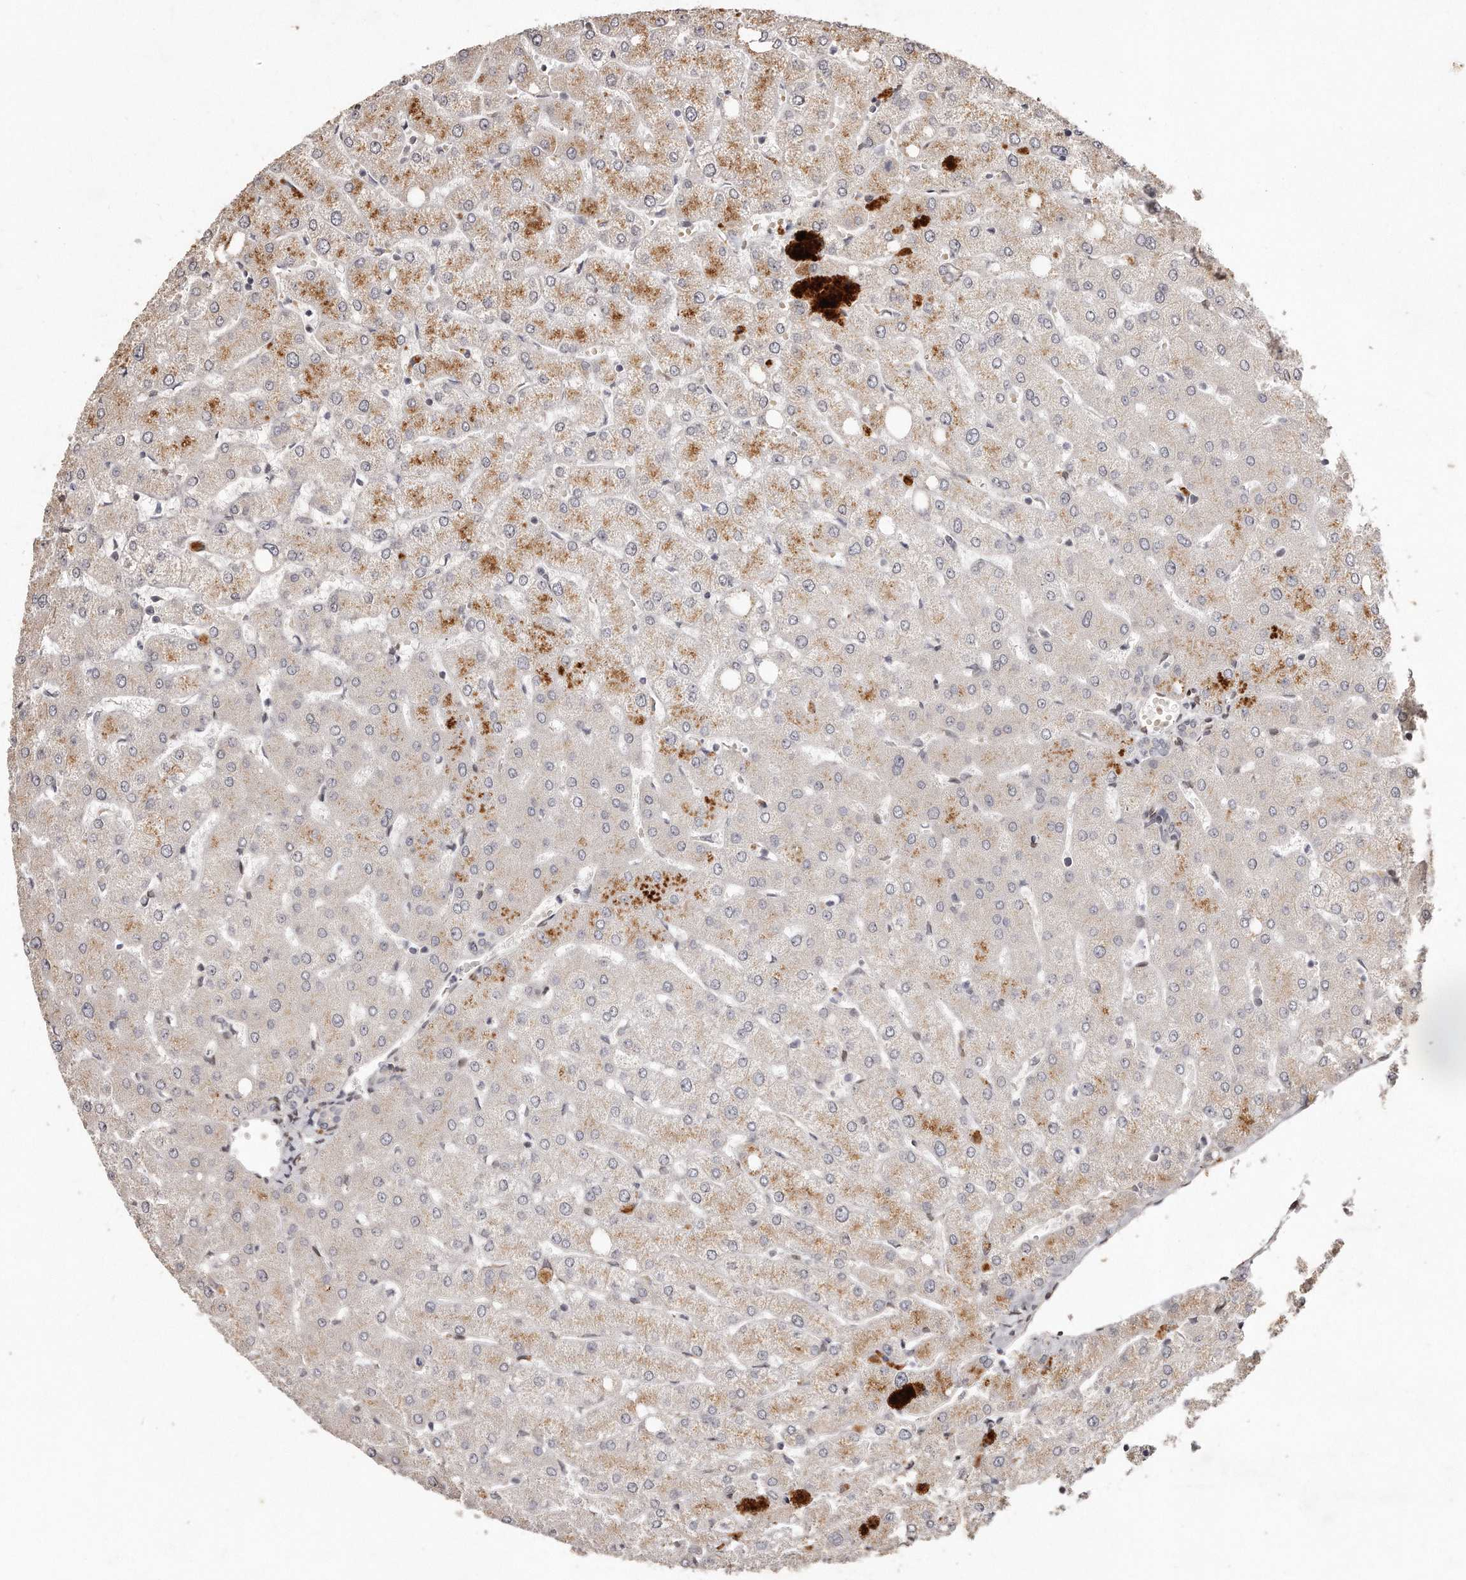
{"staining": {"intensity": "negative", "quantity": "none", "location": "none"}, "tissue": "liver", "cell_type": "Cholangiocytes", "image_type": "normal", "snomed": [{"axis": "morphology", "description": "Normal tissue, NOS"}, {"axis": "topography", "description": "Liver"}], "caption": "An immunohistochemistry (IHC) photomicrograph of benign liver is shown. There is no staining in cholangiocytes of liver. (DAB IHC with hematoxylin counter stain).", "gene": "HASPIN", "patient": {"sex": "female", "age": 54}}